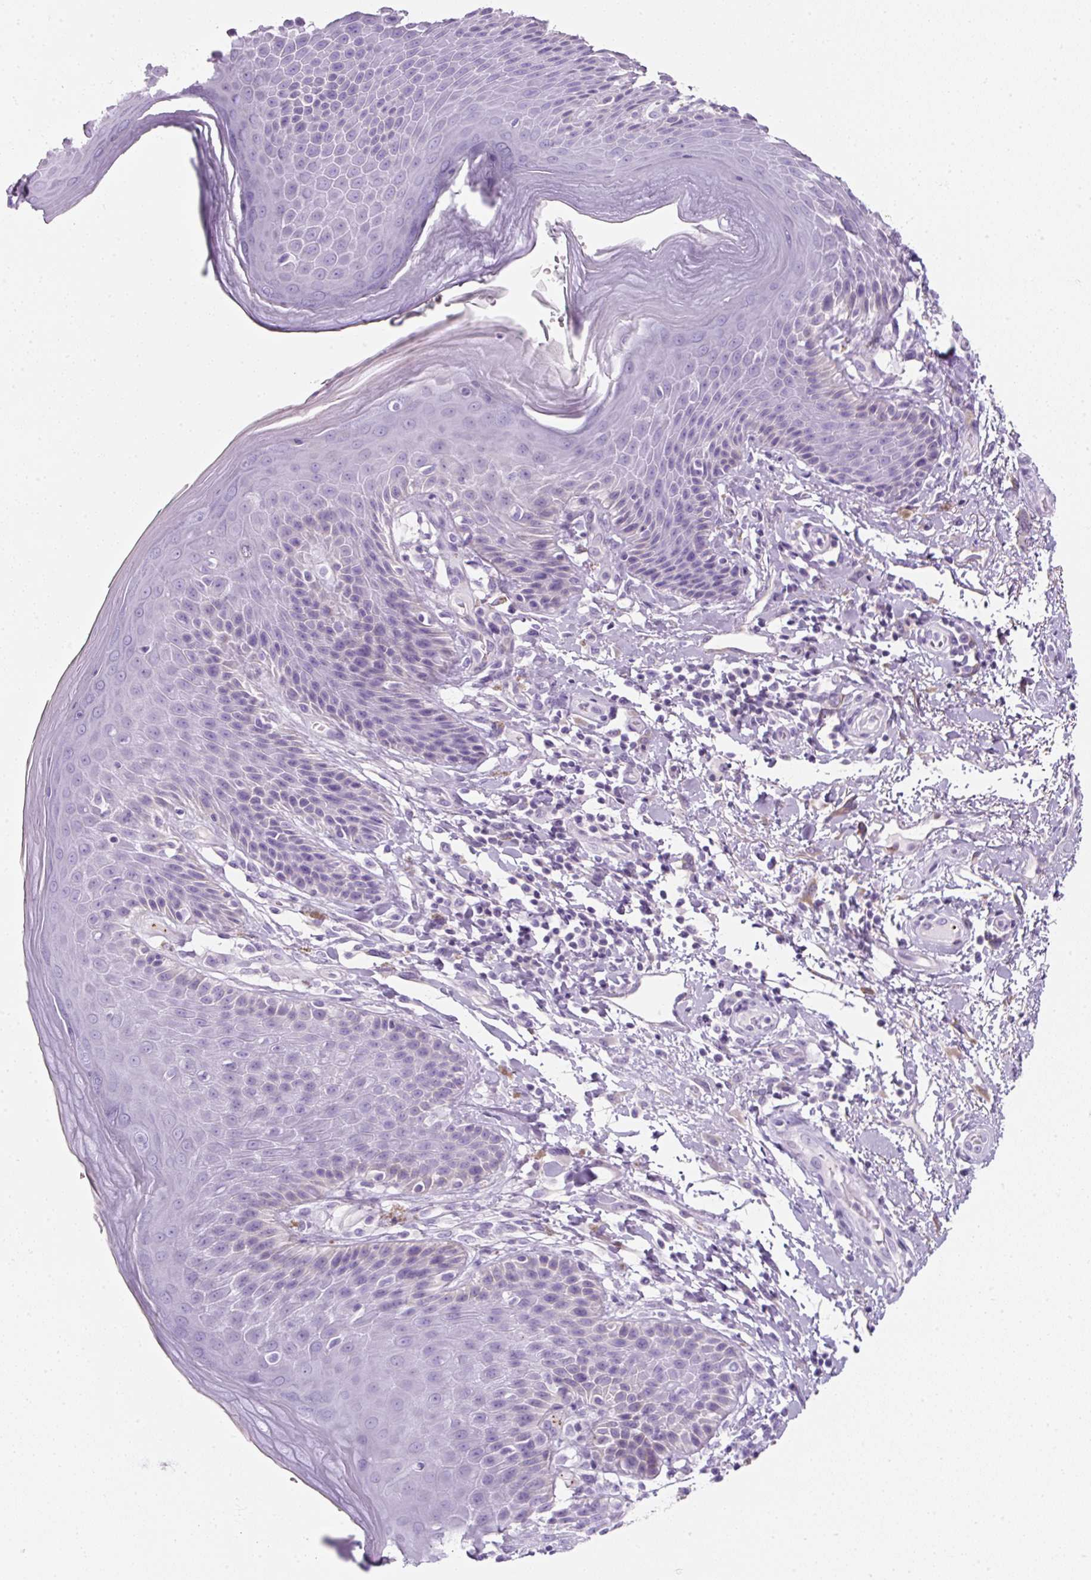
{"staining": {"intensity": "negative", "quantity": "none", "location": "none"}, "tissue": "skin", "cell_type": "Epidermal cells", "image_type": "normal", "snomed": [{"axis": "morphology", "description": "Normal tissue, NOS"}, {"axis": "topography", "description": "Peripheral nerve tissue"}], "caption": "Skin was stained to show a protein in brown. There is no significant expression in epidermal cells. The staining was performed using DAB (3,3'-diaminobenzidine) to visualize the protein expression in brown, while the nuclei were stained in blue with hematoxylin (Magnification: 20x).", "gene": "ENSG00000288796", "patient": {"sex": "male", "age": 51}}